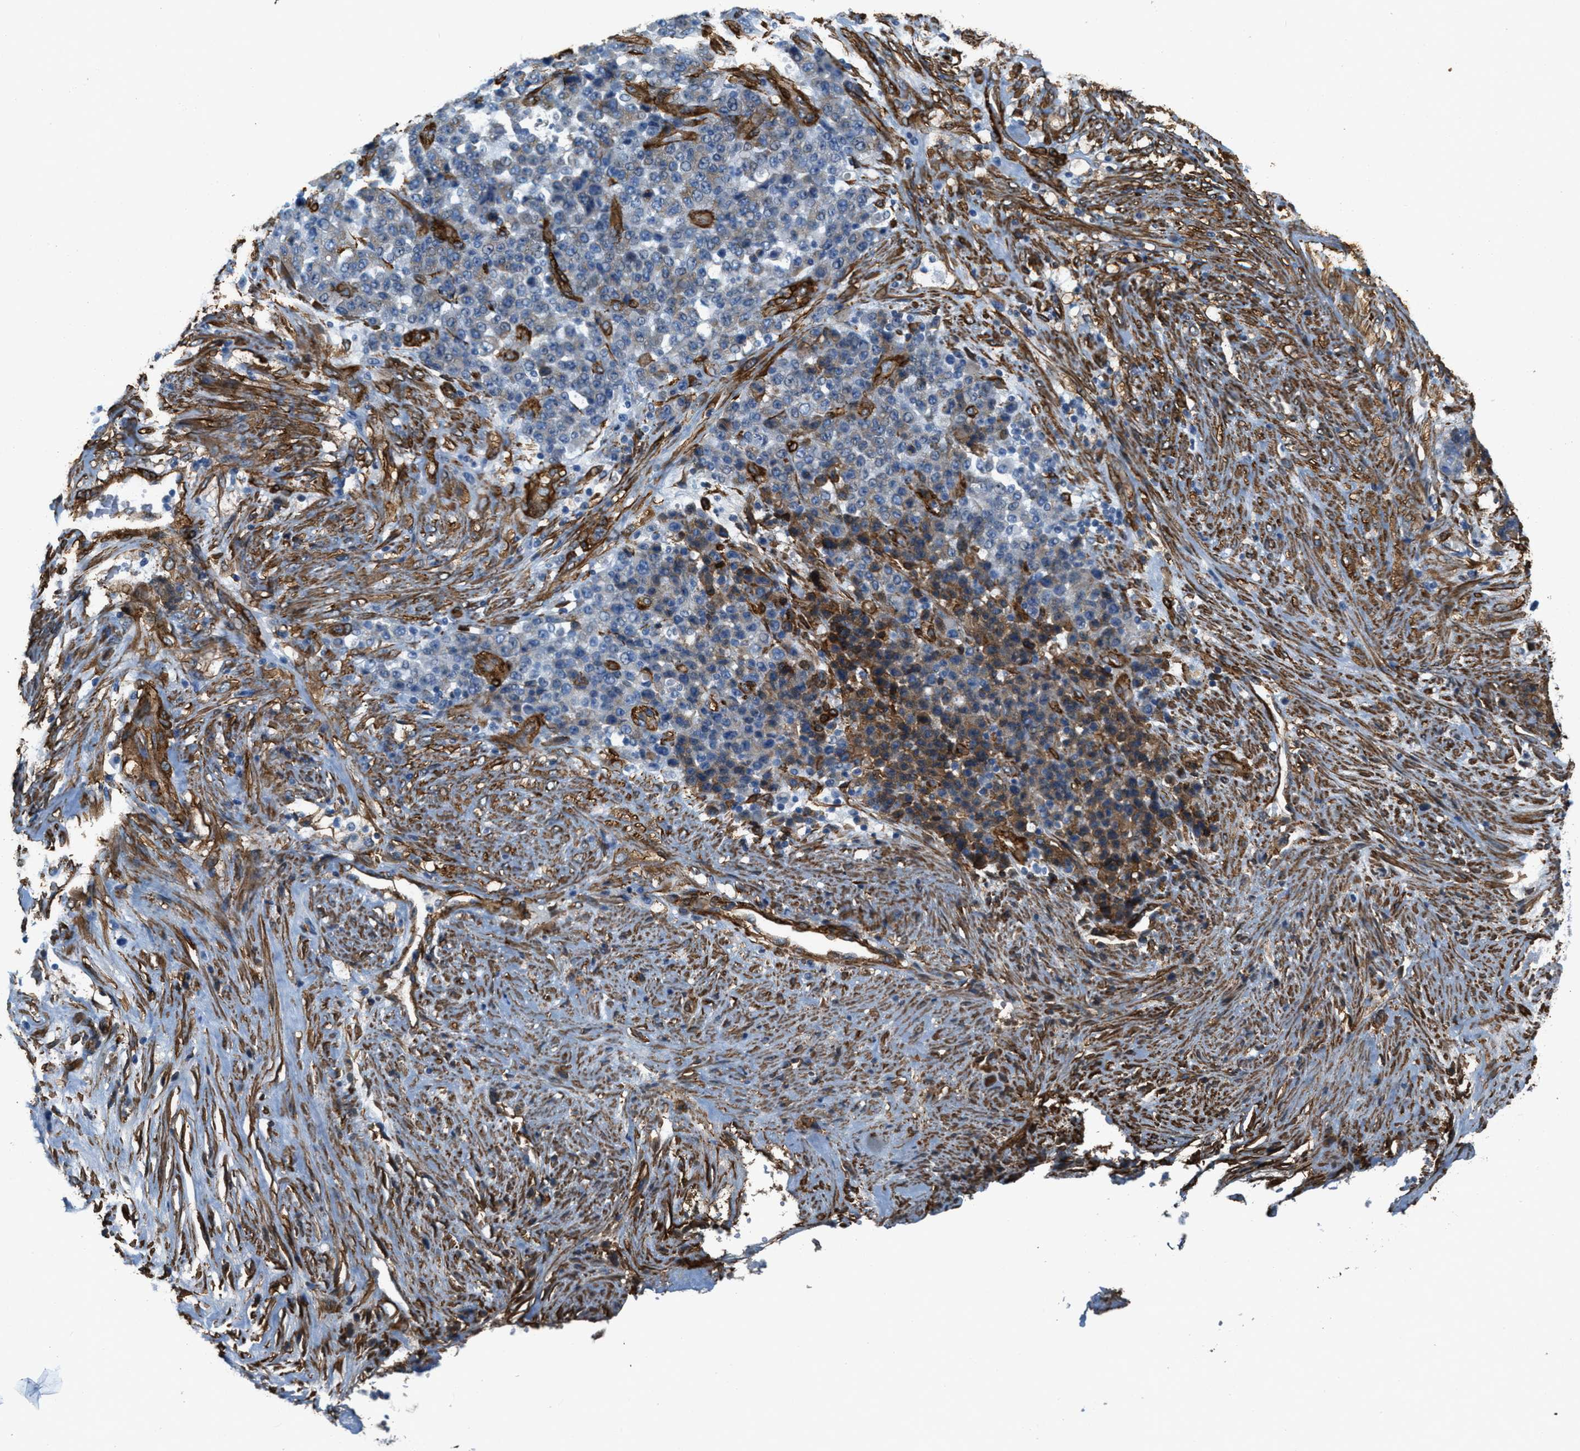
{"staining": {"intensity": "moderate", "quantity": "25%-75%", "location": "cytoplasmic/membranous"}, "tissue": "stomach cancer", "cell_type": "Tumor cells", "image_type": "cancer", "snomed": [{"axis": "morphology", "description": "Adenocarcinoma, NOS"}, {"axis": "topography", "description": "Stomach"}], "caption": "Protein expression analysis of stomach cancer (adenocarcinoma) exhibits moderate cytoplasmic/membranous expression in about 25%-75% of tumor cells.", "gene": "CALD1", "patient": {"sex": "female", "age": 73}}